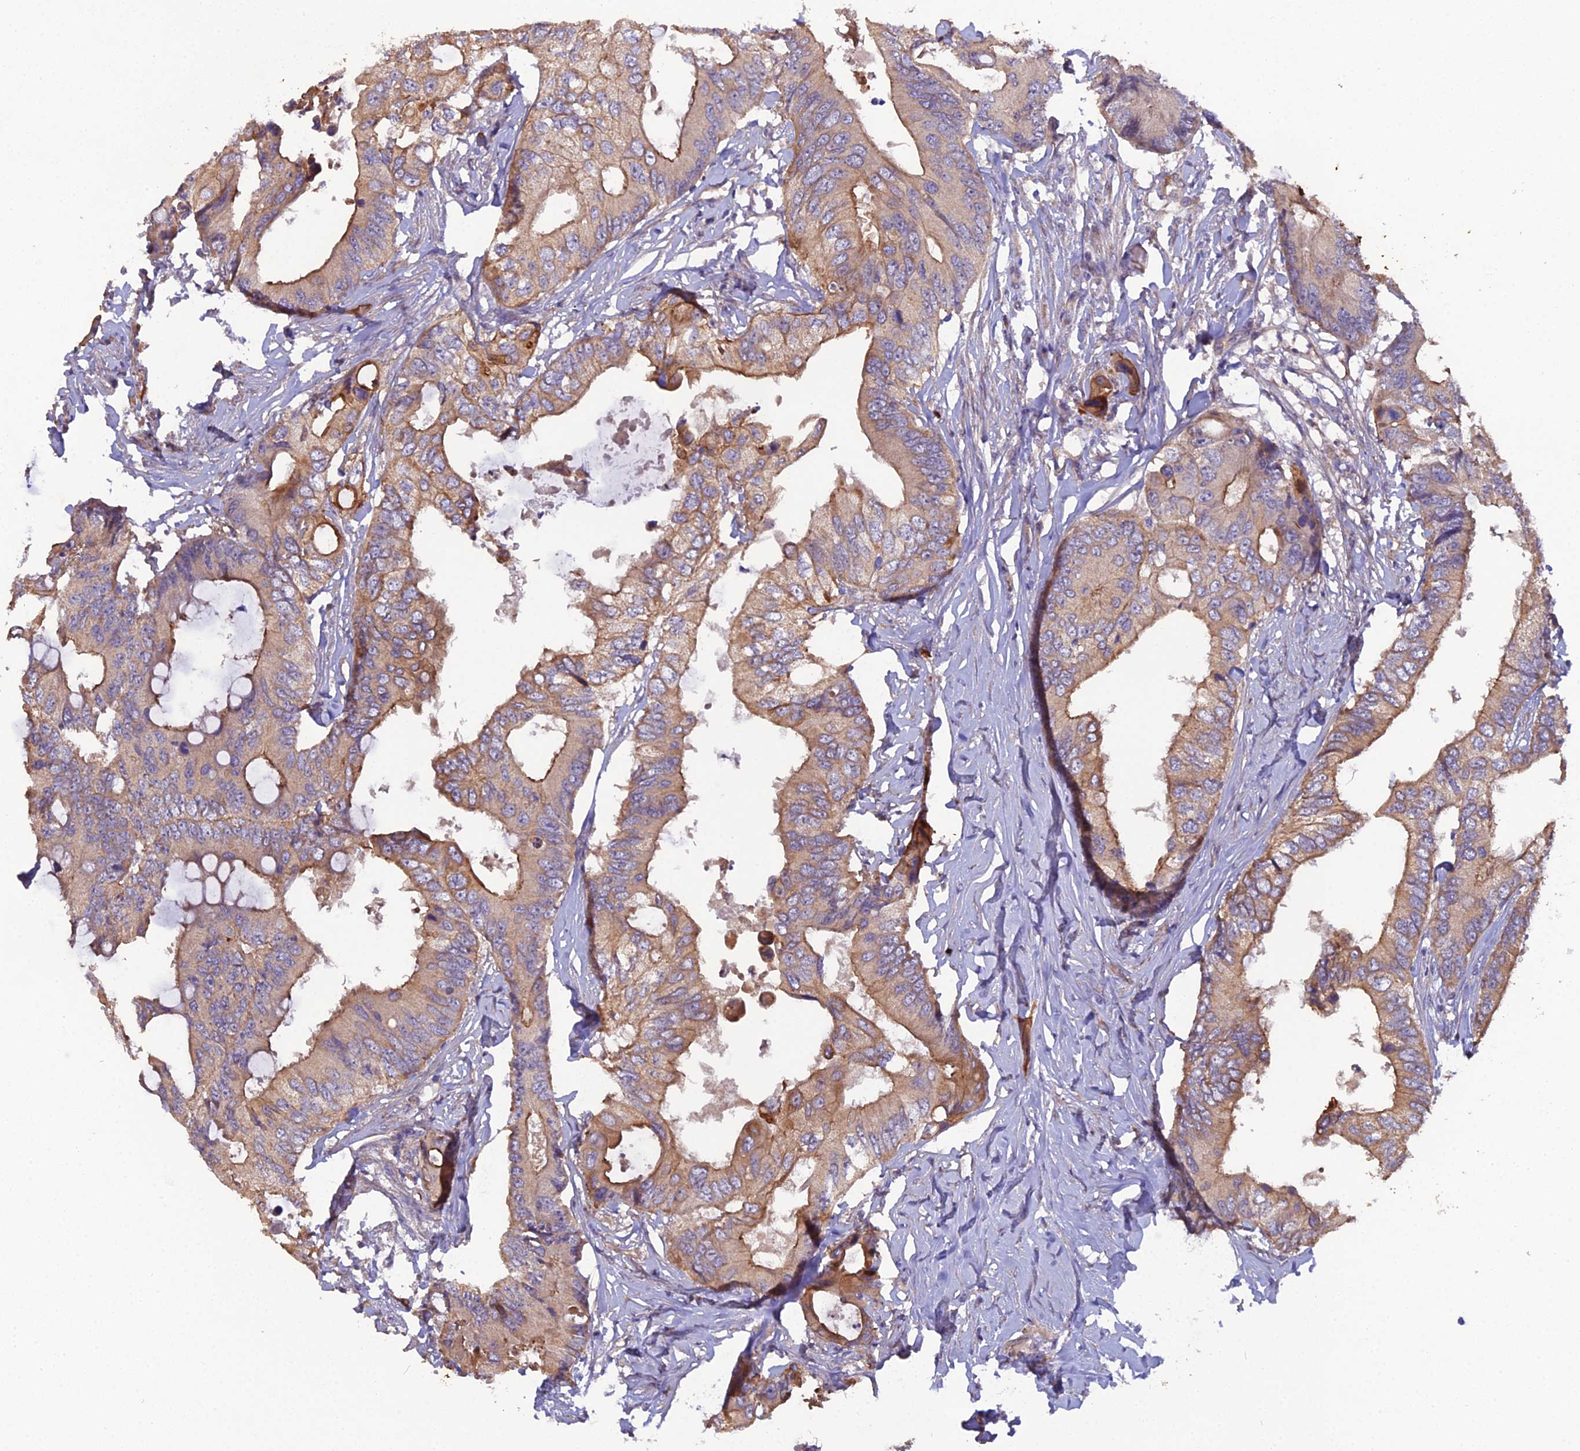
{"staining": {"intensity": "moderate", "quantity": "25%-75%", "location": "cytoplasmic/membranous"}, "tissue": "colorectal cancer", "cell_type": "Tumor cells", "image_type": "cancer", "snomed": [{"axis": "morphology", "description": "Adenocarcinoma, NOS"}, {"axis": "topography", "description": "Colon"}], "caption": "Protein expression by immunohistochemistry (IHC) exhibits moderate cytoplasmic/membranous positivity in approximately 25%-75% of tumor cells in colorectal adenocarcinoma. The protein is stained brown, and the nuclei are stained in blue (DAB (3,3'-diaminobenzidine) IHC with brightfield microscopy, high magnification).", "gene": "CFAP47", "patient": {"sex": "male", "age": 71}}